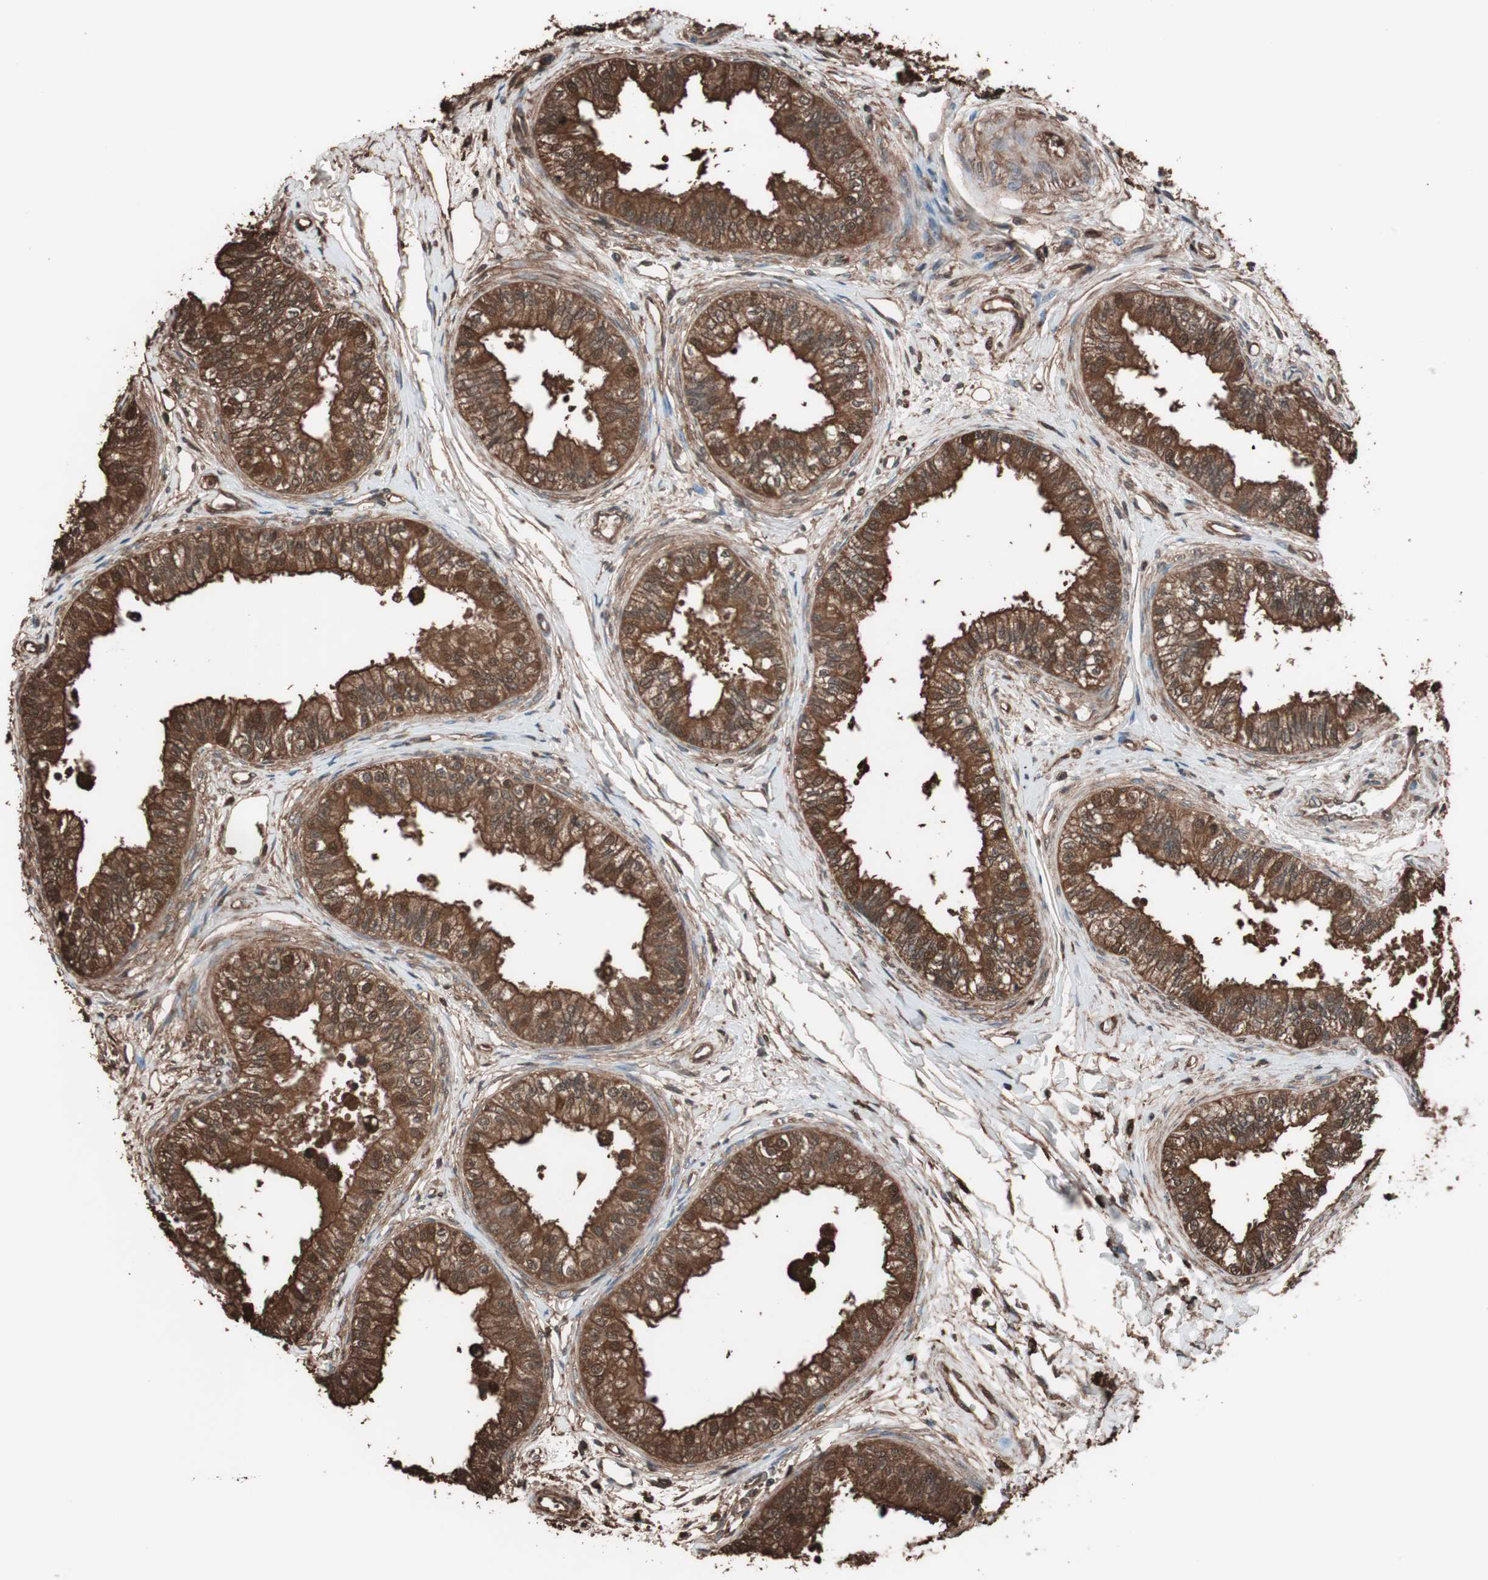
{"staining": {"intensity": "strong", "quantity": ">75%", "location": "cytoplasmic/membranous,nuclear"}, "tissue": "epididymis", "cell_type": "Glandular cells", "image_type": "normal", "snomed": [{"axis": "morphology", "description": "Normal tissue, NOS"}, {"axis": "morphology", "description": "Adenocarcinoma, metastatic, NOS"}, {"axis": "topography", "description": "Testis"}, {"axis": "topography", "description": "Epididymis"}], "caption": "DAB immunohistochemical staining of normal human epididymis reveals strong cytoplasmic/membranous,nuclear protein expression in approximately >75% of glandular cells. The staining was performed using DAB (3,3'-diaminobenzidine) to visualize the protein expression in brown, while the nuclei were stained in blue with hematoxylin (Magnification: 20x).", "gene": "CALM2", "patient": {"sex": "male", "age": 26}}